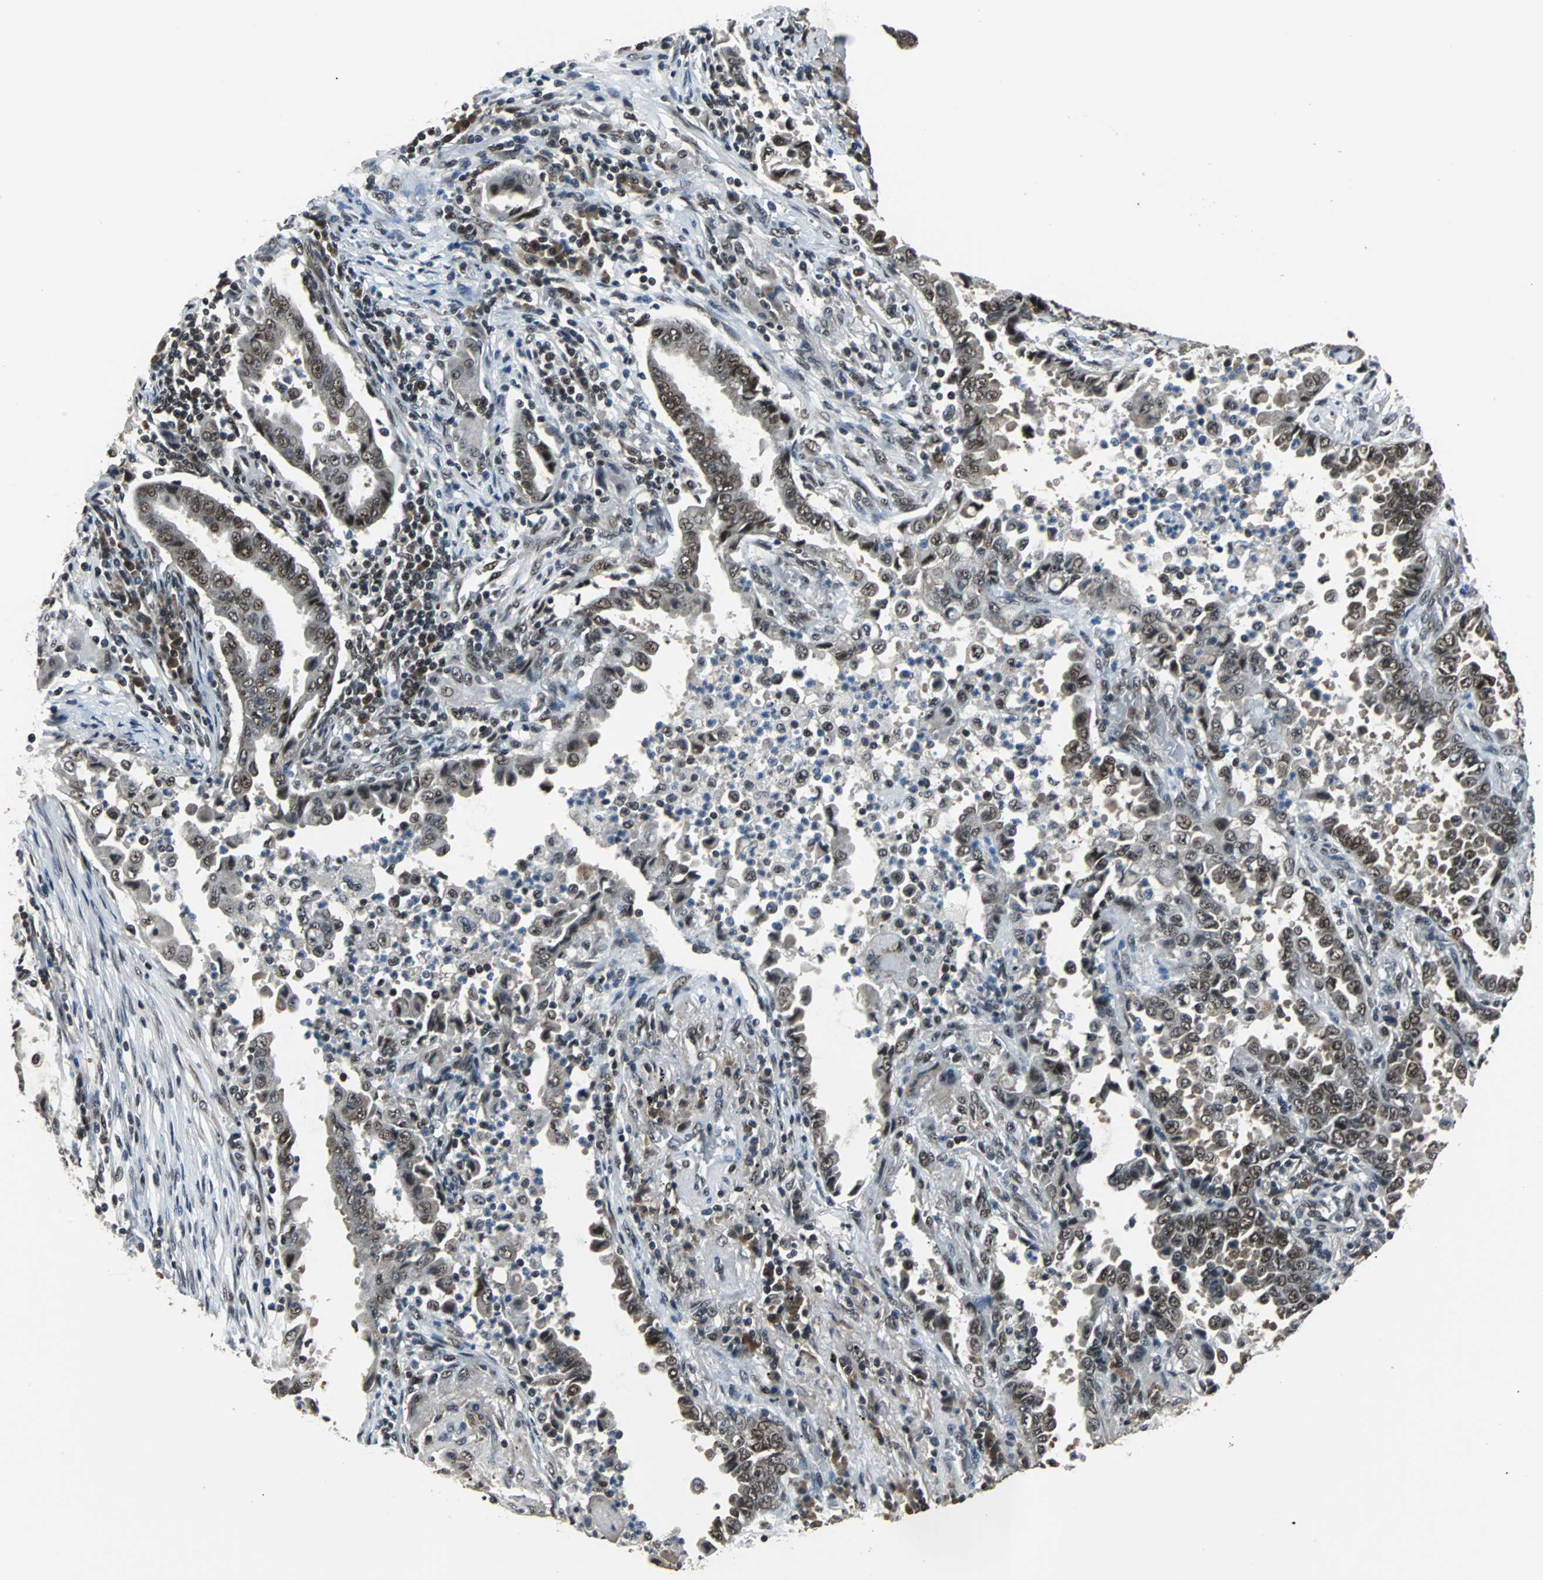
{"staining": {"intensity": "moderate", "quantity": ">75%", "location": "nuclear"}, "tissue": "lung cancer", "cell_type": "Tumor cells", "image_type": "cancer", "snomed": [{"axis": "morphology", "description": "Normal tissue, NOS"}, {"axis": "morphology", "description": "Inflammation, NOS"}, {"axis": "morphology", "description": "Adenocarcinoma, NOS"}, {"axis": "topography", "description": "Lung"}], "caption": "Human lung cancer stained with a protein marker shows moderate staining in tumor cells.", "gene": "USP28", "patient": {"sex": "female", "age": 64}}